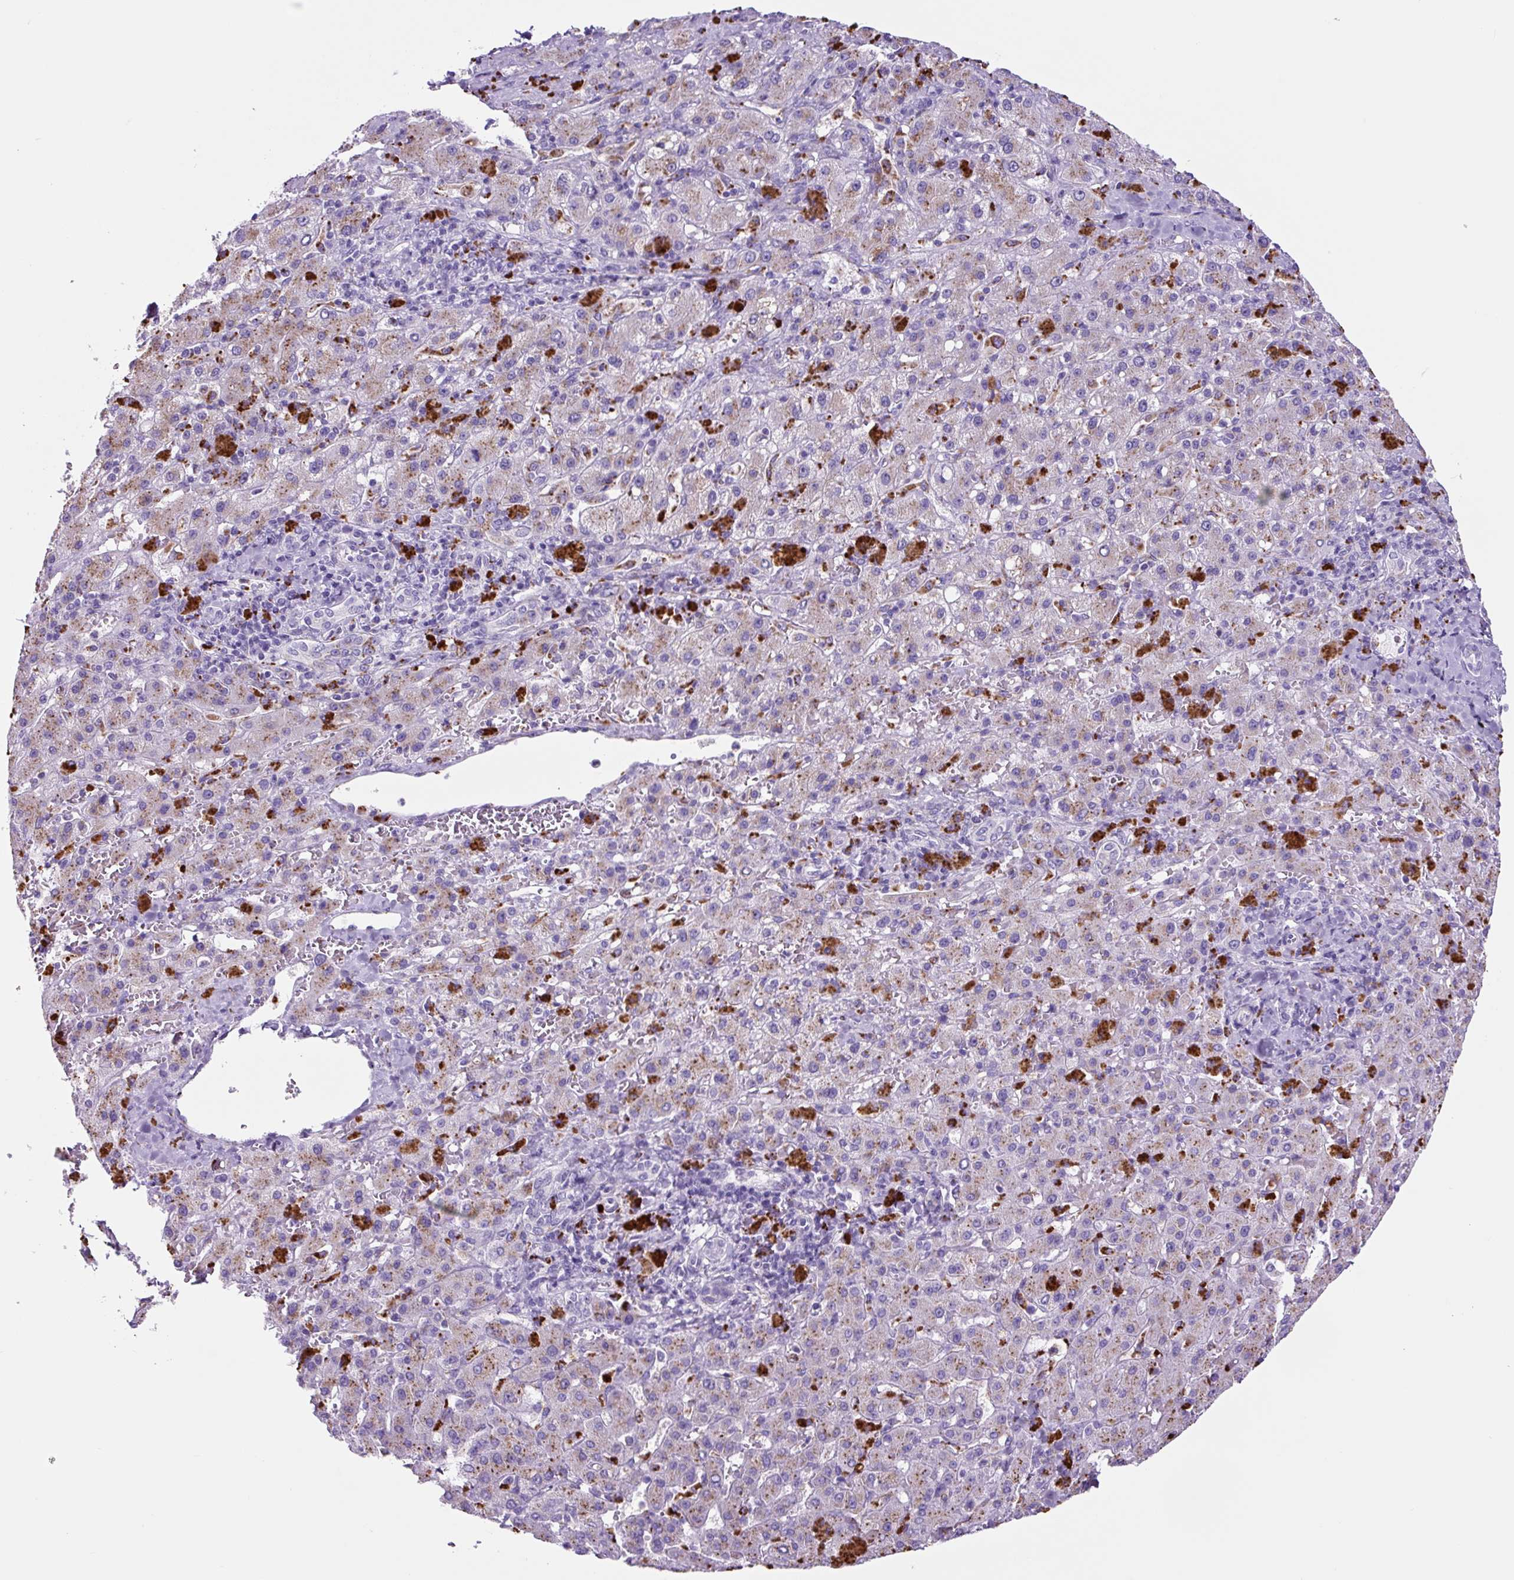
{"staining": {"intensity": "negative", "quantity": "none", "location": "none"}, "tissue": "liver cancer", "cell_type": "Tumor cells", "image_type": "cancer", "snomed": [{"axis": "morphology", "description": "Carcinoma, Hepatocellular, NOS"}, {"axis": "topography", "description": "Liver"}], "caption": "Hepatocellular carcinoma (liver) was stained to show a protein in brown. There is no significant expression in tumor cells.", "gene": "LCN10", "patient": {"sex": "female", "age": 58}}